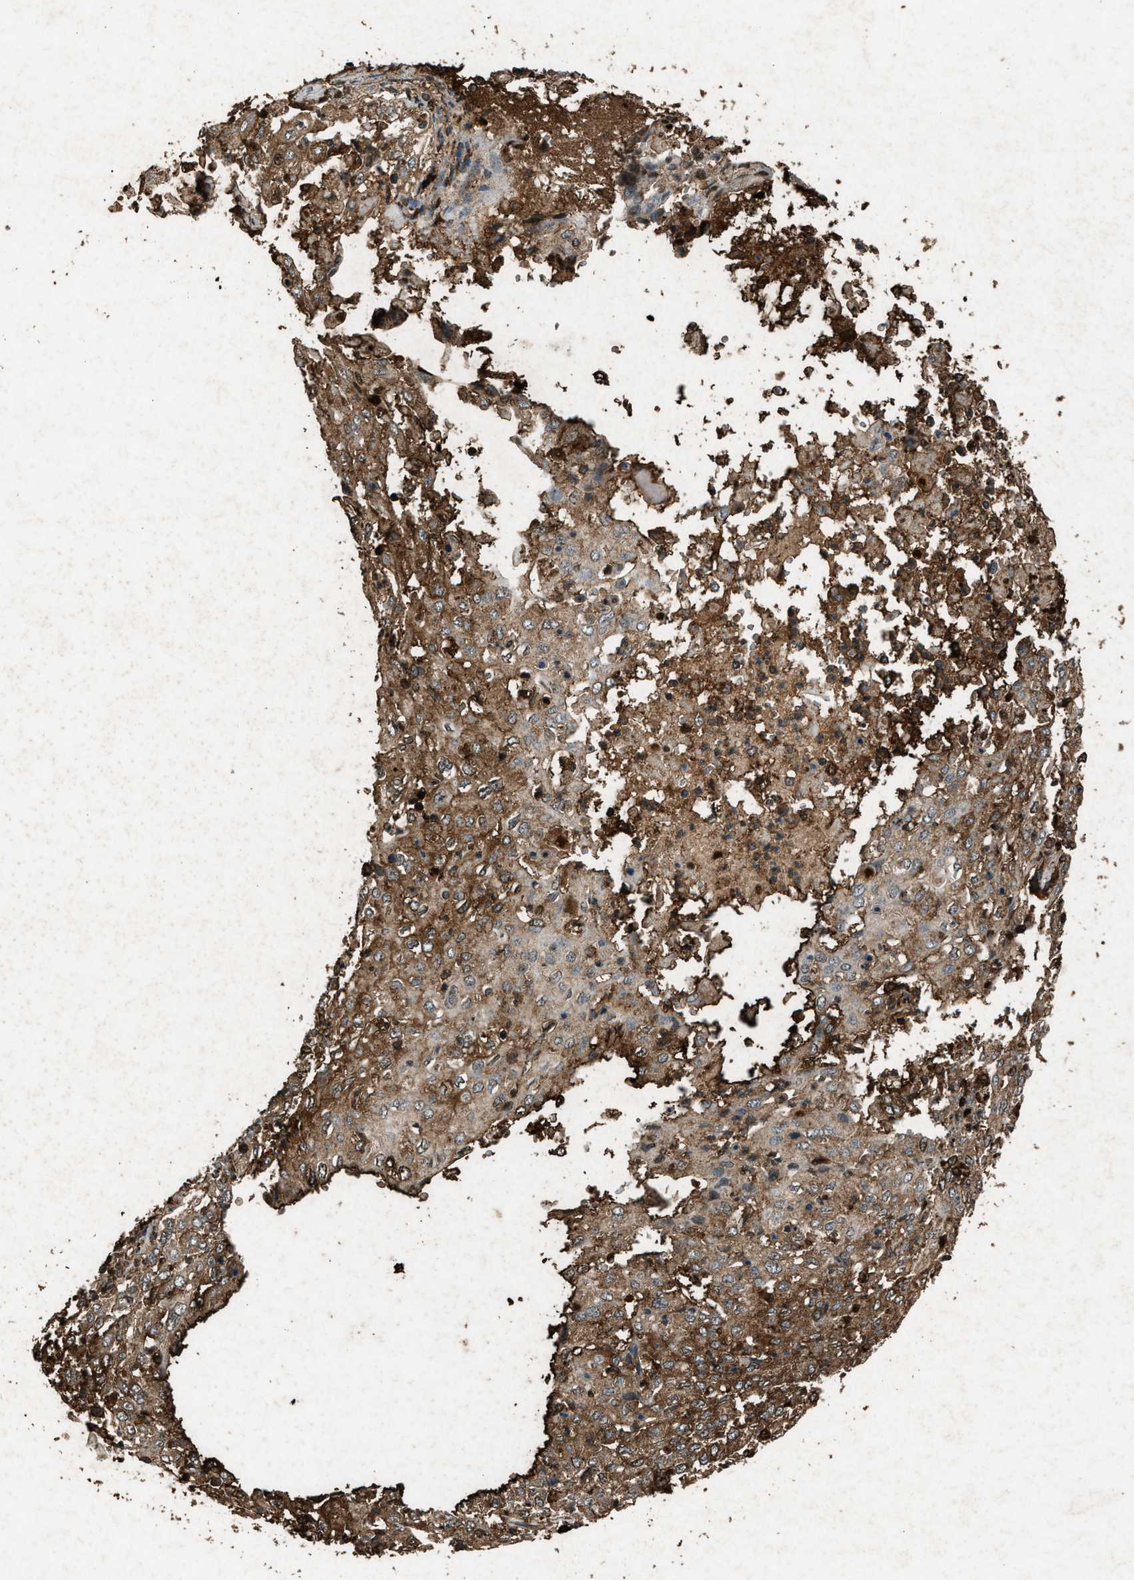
{"staining": {"intensity": "moderate", "quantity": ">75%", "location": "cytoplasmic/membranous"}, "tissue": "cervical cancer", "cell_type": "Tumor cells", "image_type": "cancer", "snomed": [{"axis": "morphology", "description": "Squamous cell carcinoma, NOS"}, {"axis": "topography", "description": "Cervix"}], "caption": "A high-resolution image shows IHC staining of squamous cell carcinoma (cervical), which displays moderate cytoplasmic/membranous expression in approximately >75% of tumor cells.", "gene": "PSMD1", "patient": {"sex": "female", "age": 39}}